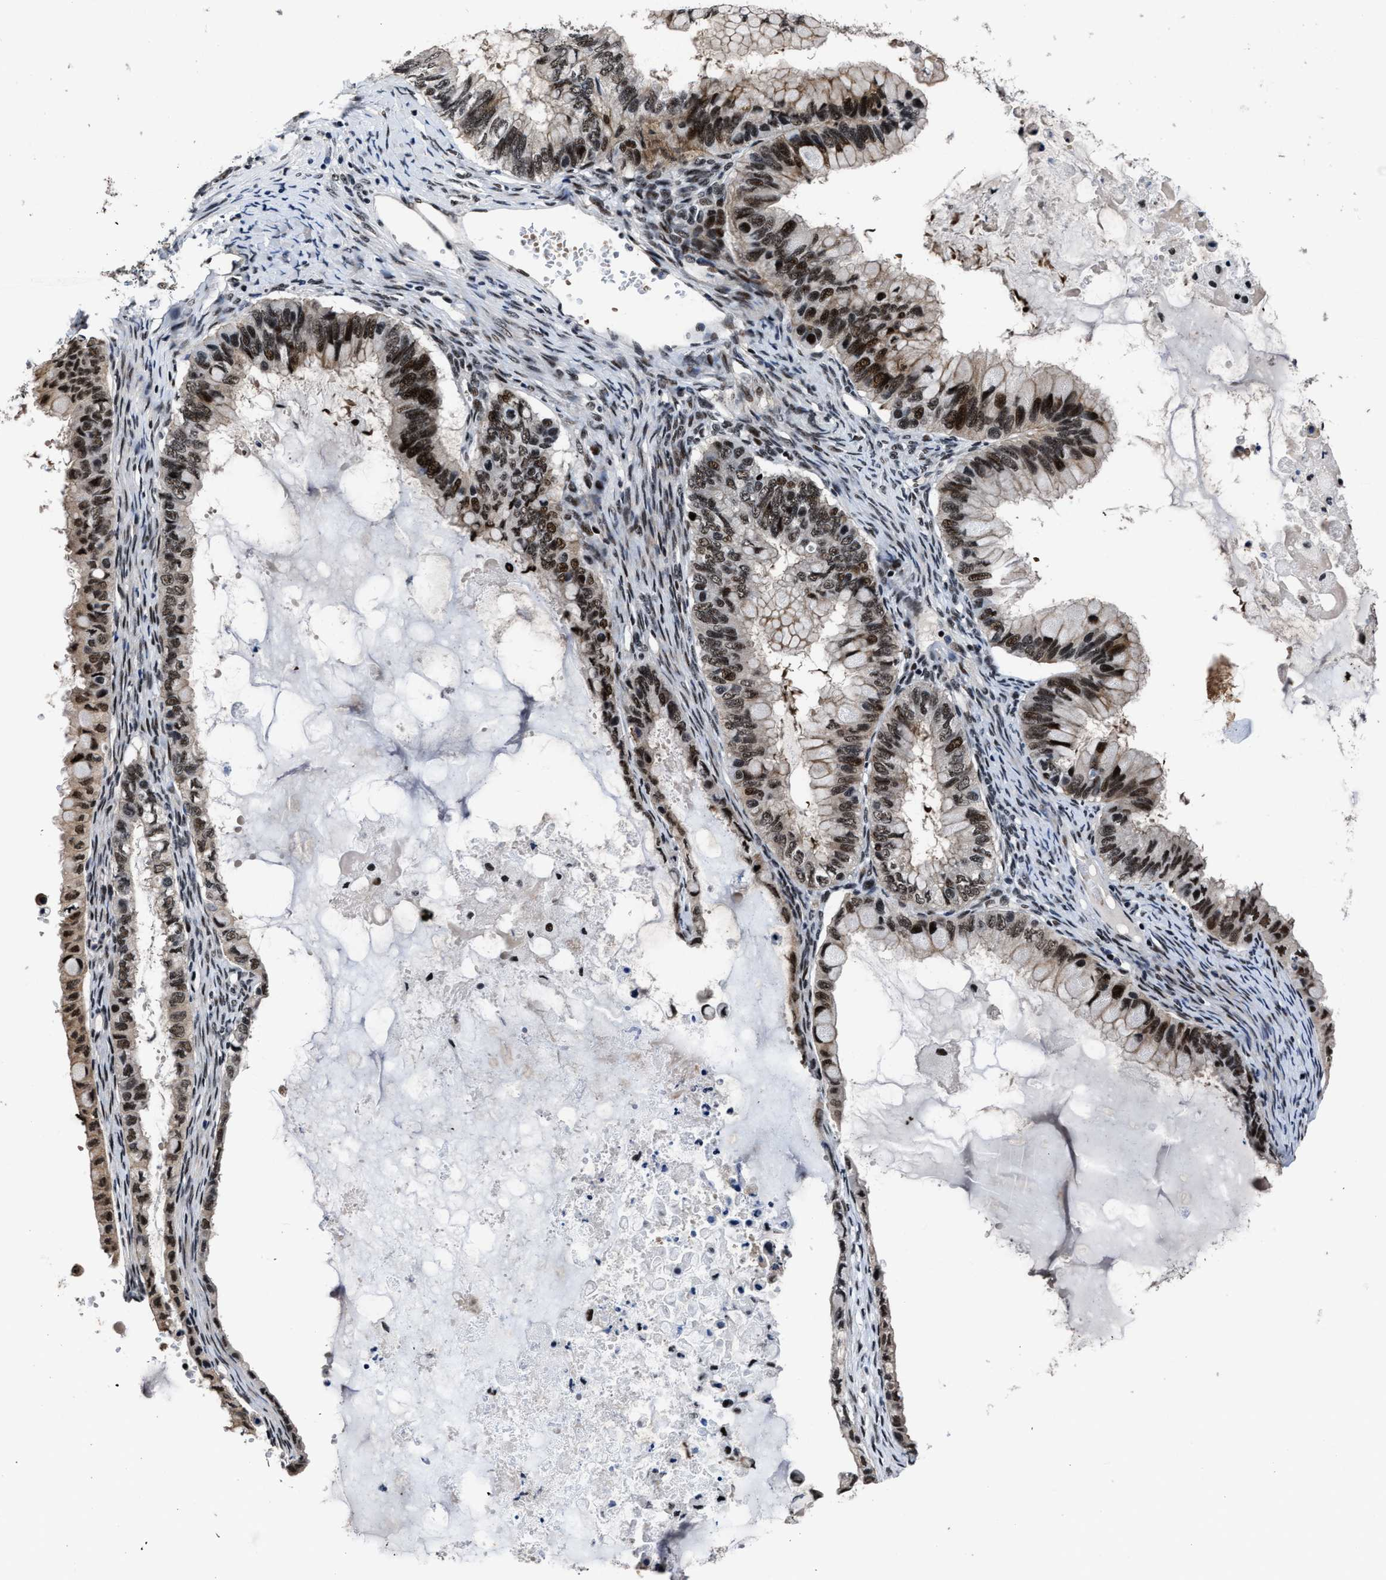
{"staining": {"intensity": "strong", "quantity": ">75%", "location": "nuclear"}, "tissue": "ovarian cancer", "cell_type": "Tumor cells", "image_type": "cancer", "snomed": [{"axis": "morphology", "description": "Cystadenocarcinoma, mucinous, NOS"}, {"axis": "topography", "description": "Ovary"}], "caption": "Immunohistochemical staining of human ovarian cancer exhibits high levels of strong nuclear expression in about >75% of tumor cells.", "gene": "ZNF233", "patient": {"sex": "female", "age": 80}}